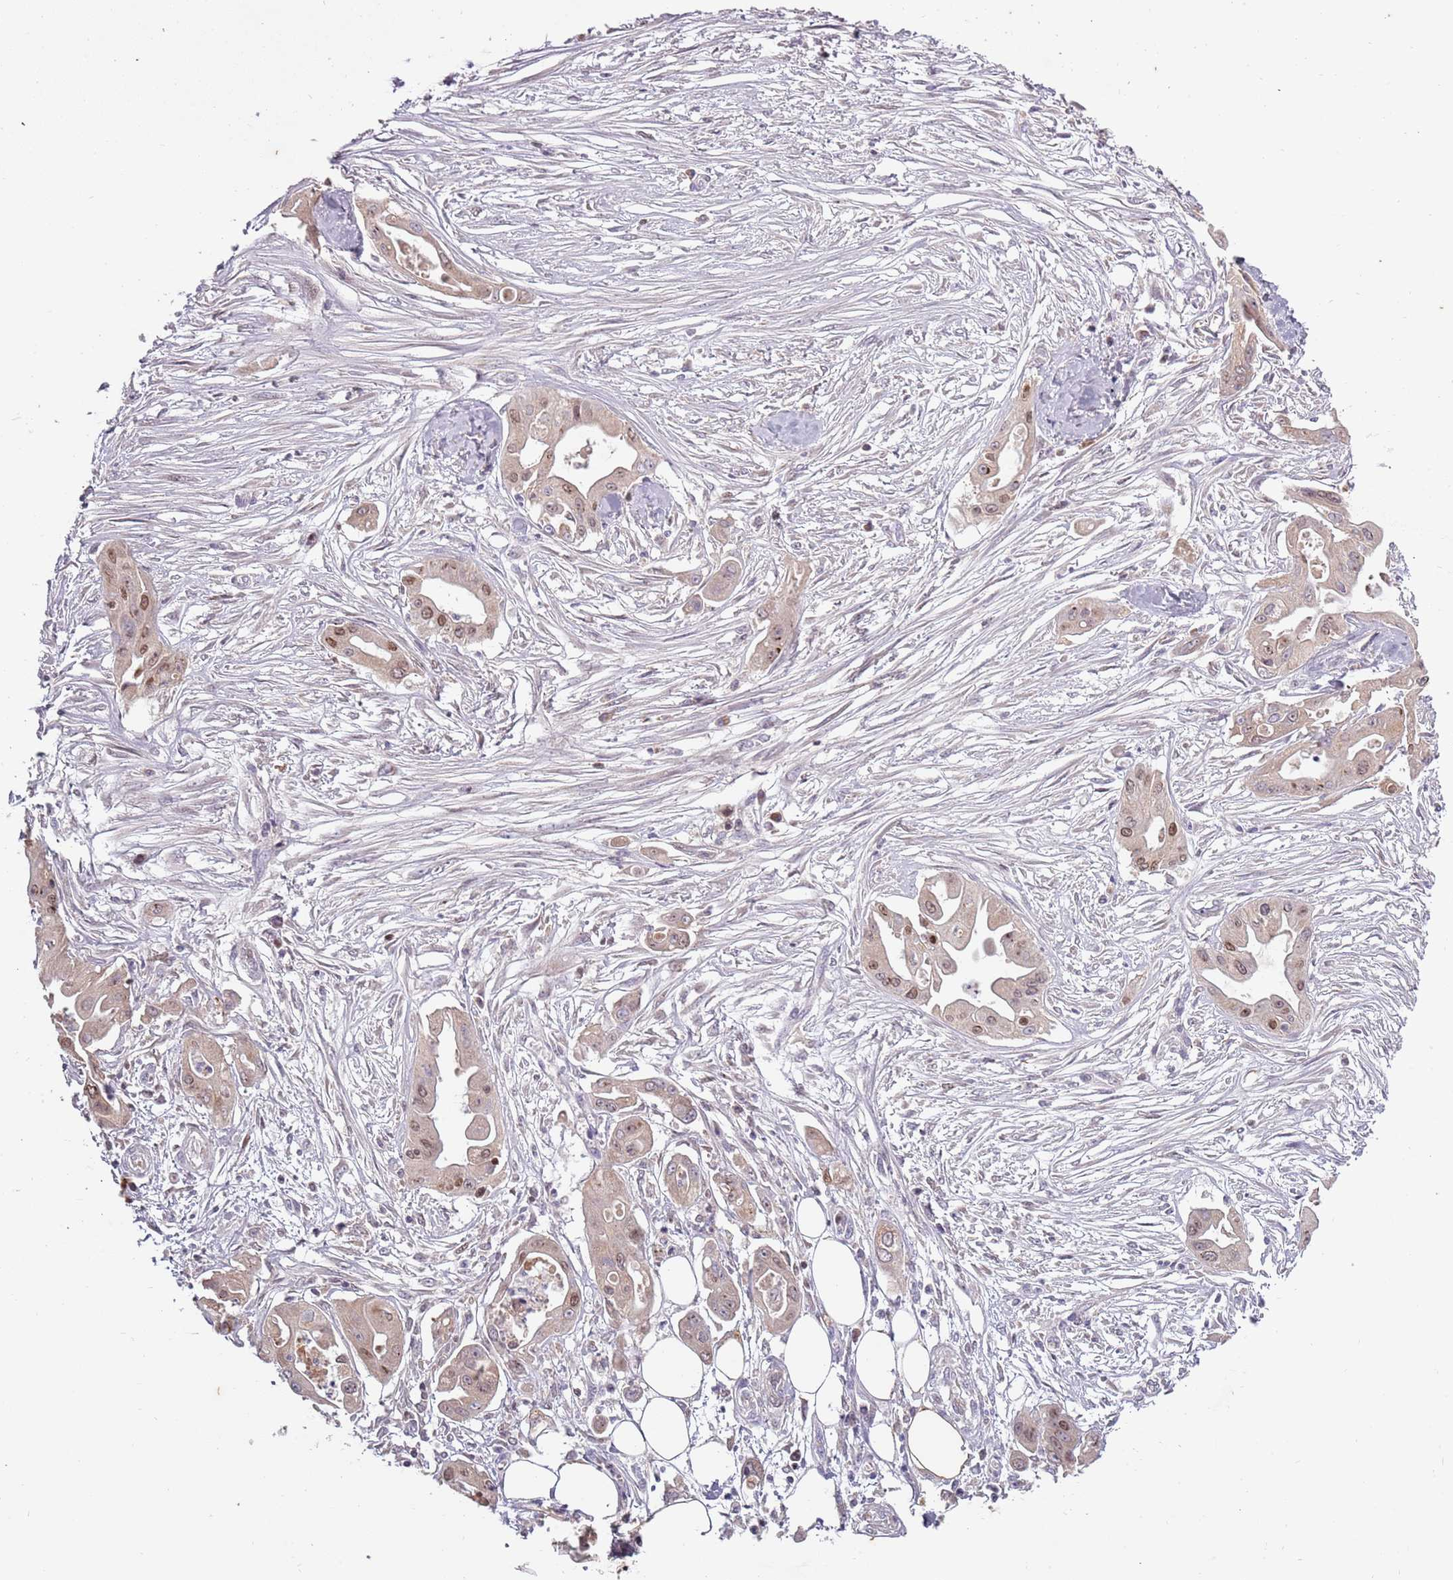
{"staining": {"intensity": "moderate", "quantity": ">75%", "location": "nuclear"}, "tissue": "ovarian cancer", "cell_type": "Tumor cells", "image_type": "cancer", "snomed": [{"axis": "morphology", "description": "Cystadenocarcinoma, mucinous, NOS"}, {"axis": "topography", "description": "Ovary"}], "caption": "There is medium levels of moderate nuclear expression in tumor cells of mucinous cystadenocarcinoma (ovarian), as demonstrated by immunohistochemical staining (brown color).", "gene": "SYS1", "patient": {"sex": "female", "age": 70}}